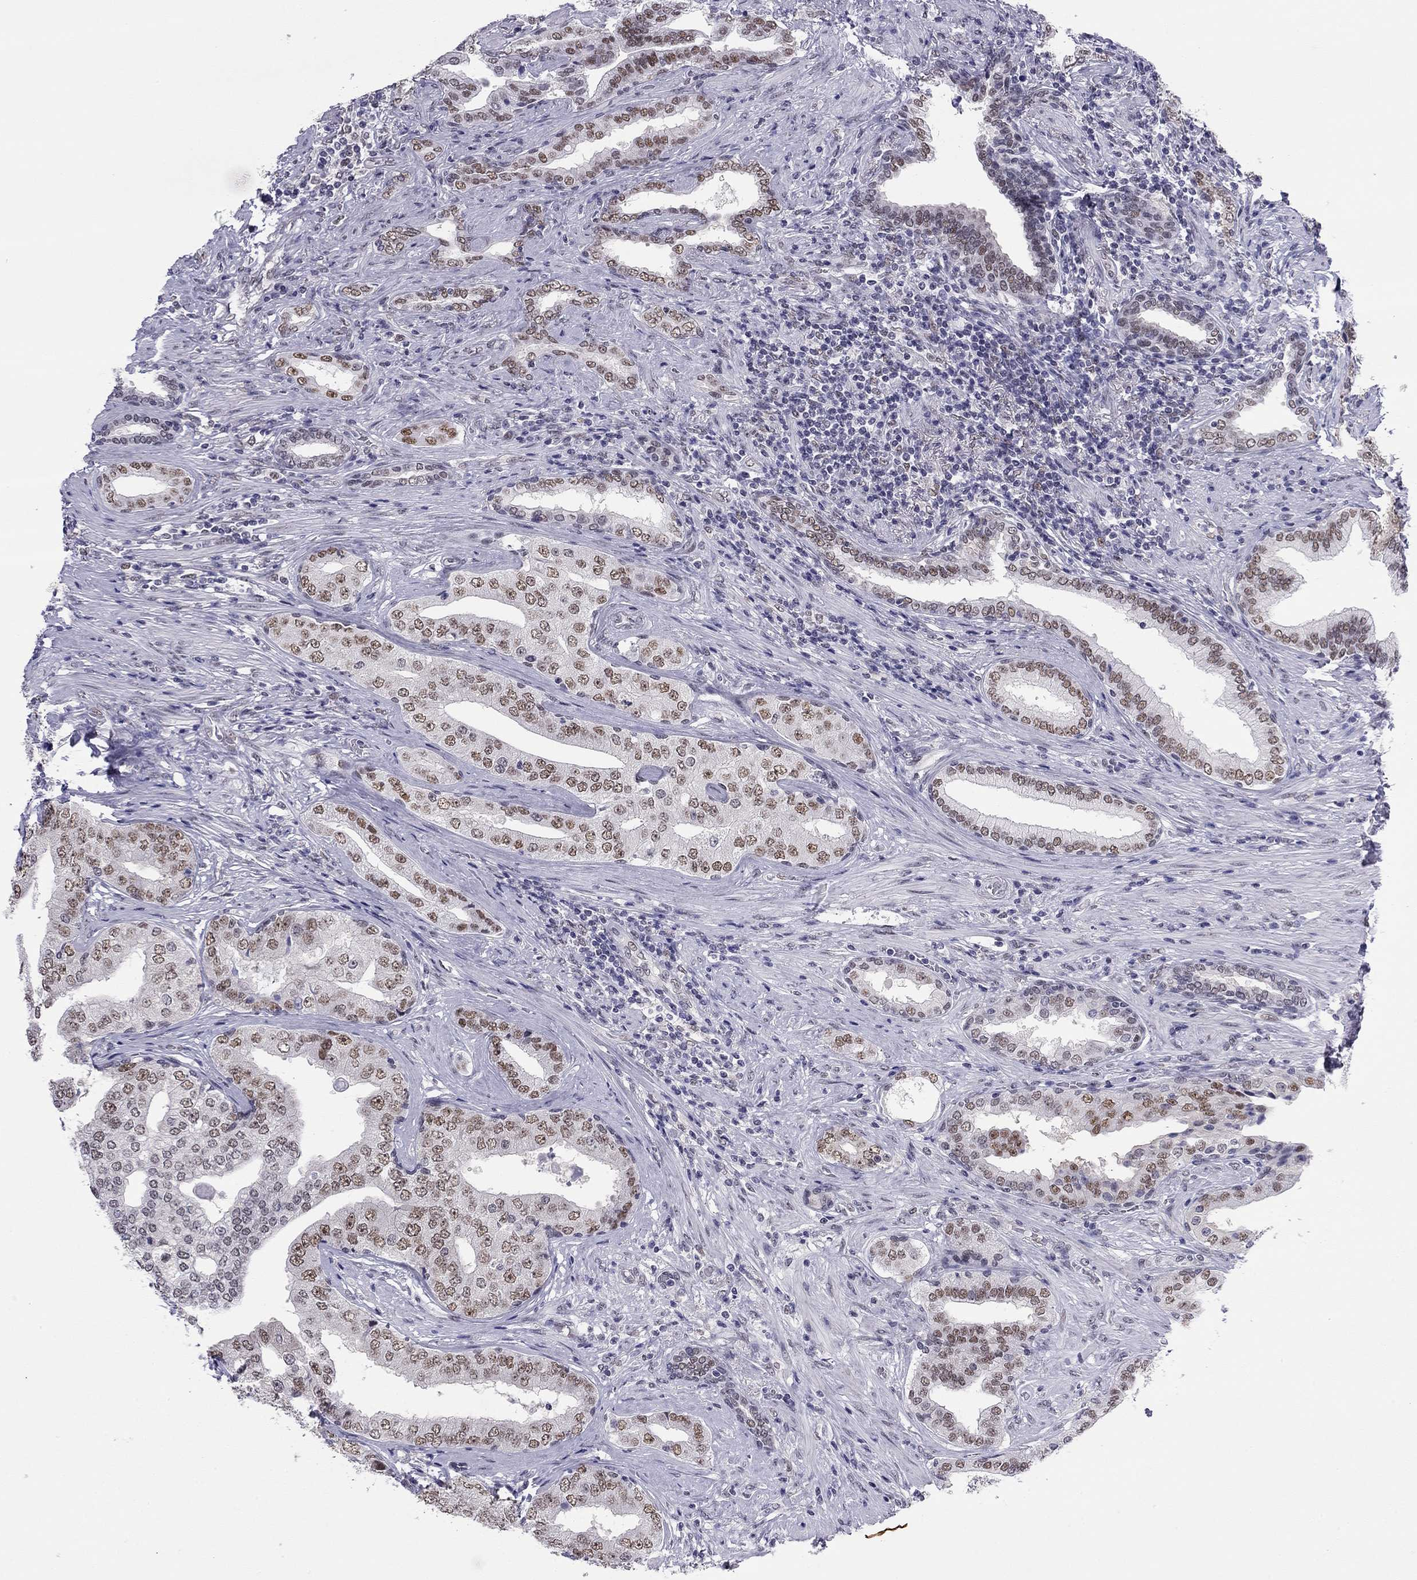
{"staining": {"intensity": "moderate", "quantity": ">75%", "location": "nuclear"}, "tissue": "prostate cancer", "cell_type": "Tumor cells", "image_type": "cancer", "snomed": [{"axis": "morphology", "description": "Adenocarcinoma, Low grade"}, {"axis": "topography", "description": "Prostate and seminal vesicle, NOS"}], "caption": "IHC (DAB) staining of human prostate low-grade adenocarcinoma reveals moderate nuclear protein staining in approximately >75% of tumor cells. The staining is performed using DAB (3,3'-diaminobenzidine) brown chromogen to label protein expression. The nuclei are counter-stained blue using hematoxylin.", "gene": "DOT1L", "patient": {"sex": "male", "age": 61}}